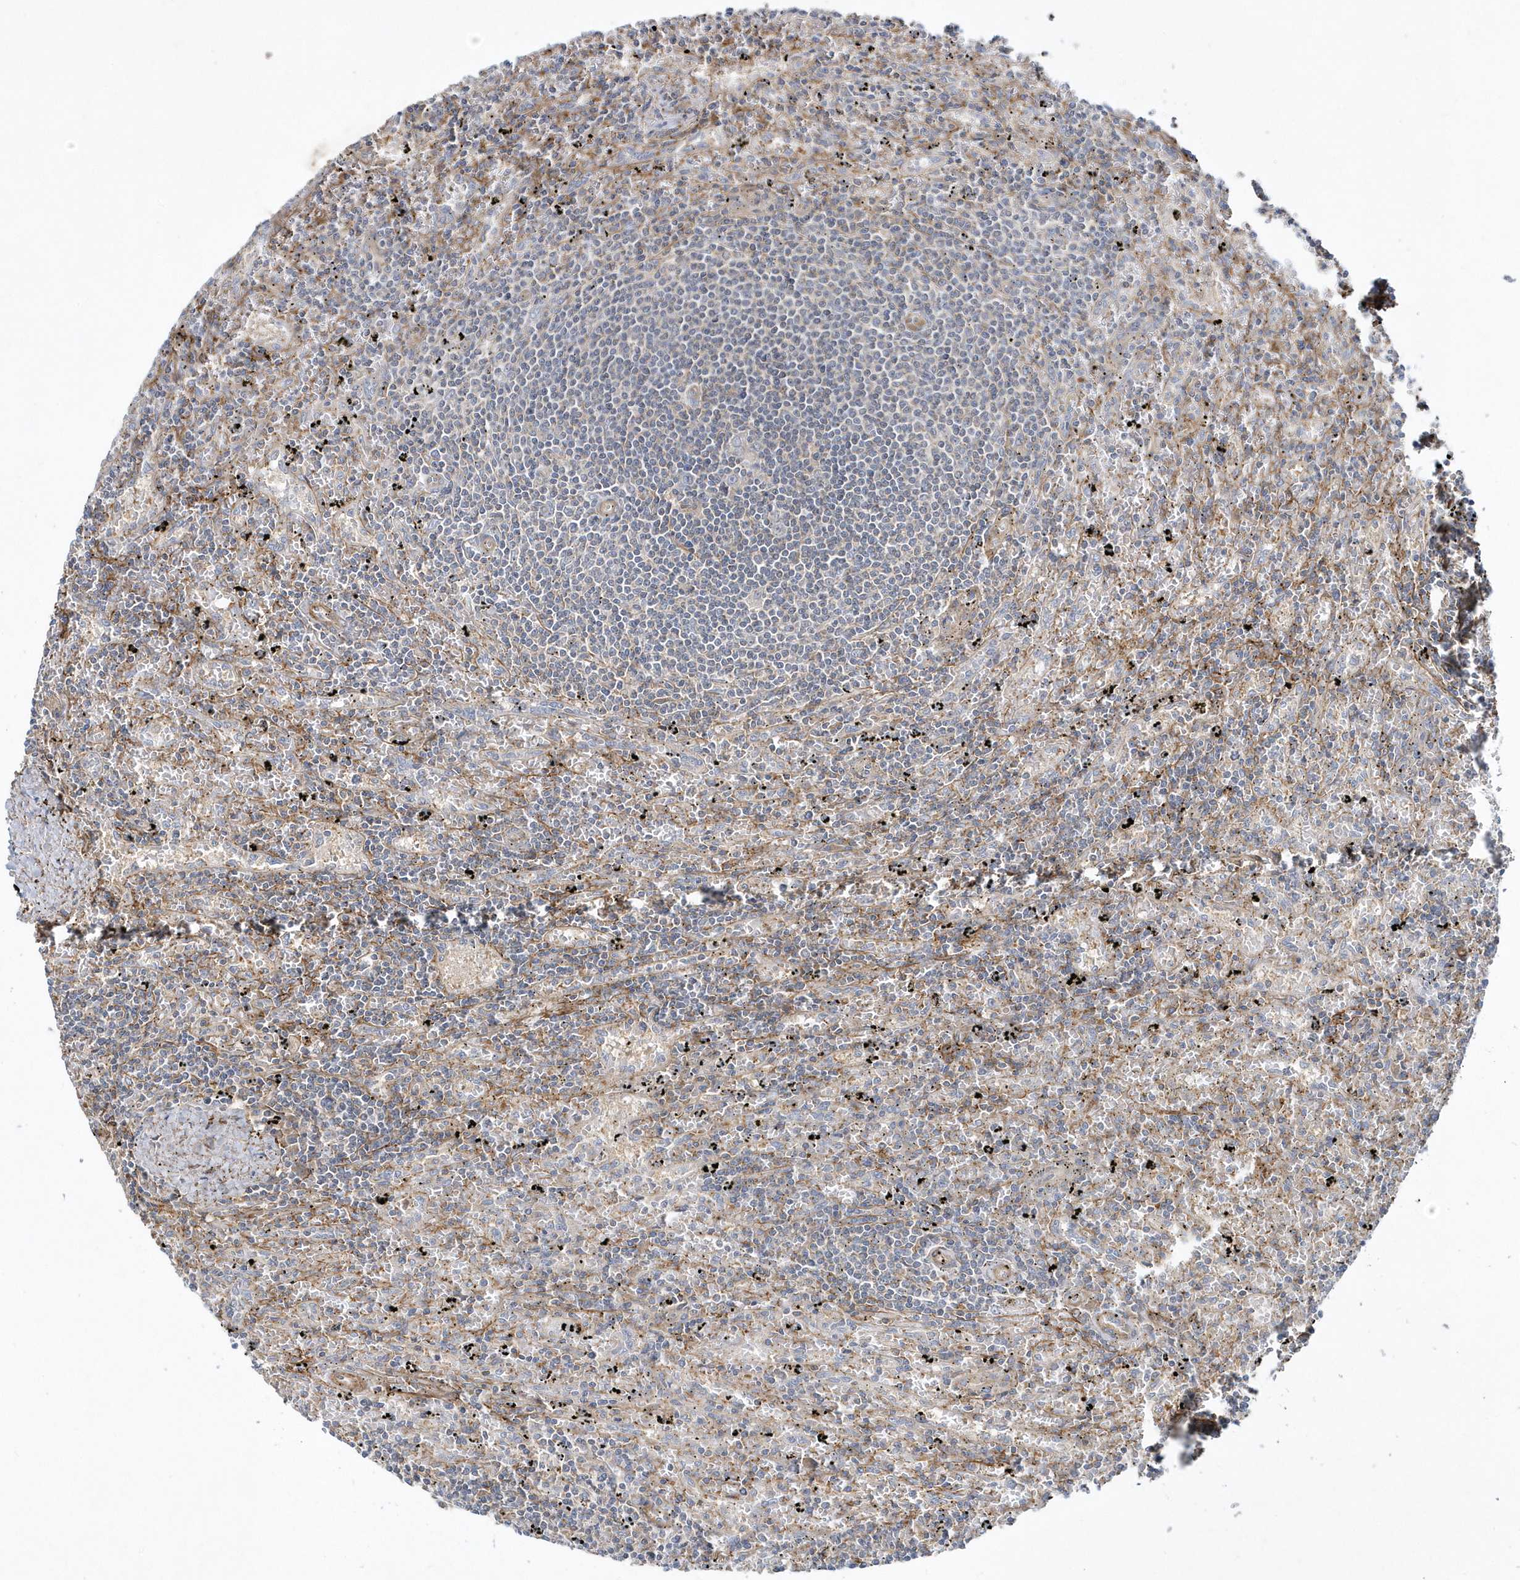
{"staining": {"intensity": "negative", "quantity": "none", "location": "none"}, "tissue": "lymphoma", "cell_type": "Tumor cells", "image_type": "cancer", "snomed": [{"axis": "morphology", "description": "Malignant lymphoma, non-Hodgkin's type, Low grade"}, {"axis": "topography", "description": "Spleen"}], "caption": "This photomicrograph is of malignant lymphoma, non-Hodgkin's type (low-grade) stained with immunohistochemistry (IHC) to label a protein in brown with the nuclei are counter-stained blue. There is no expression in tumor cells. (Brightfield microscopy of DAB (3,3'-diaminobenzidine) immunohistochemistry (IHC) at high magnification).", "gene": "LEXM", "patient": {"sex": "male", "age": 76}}